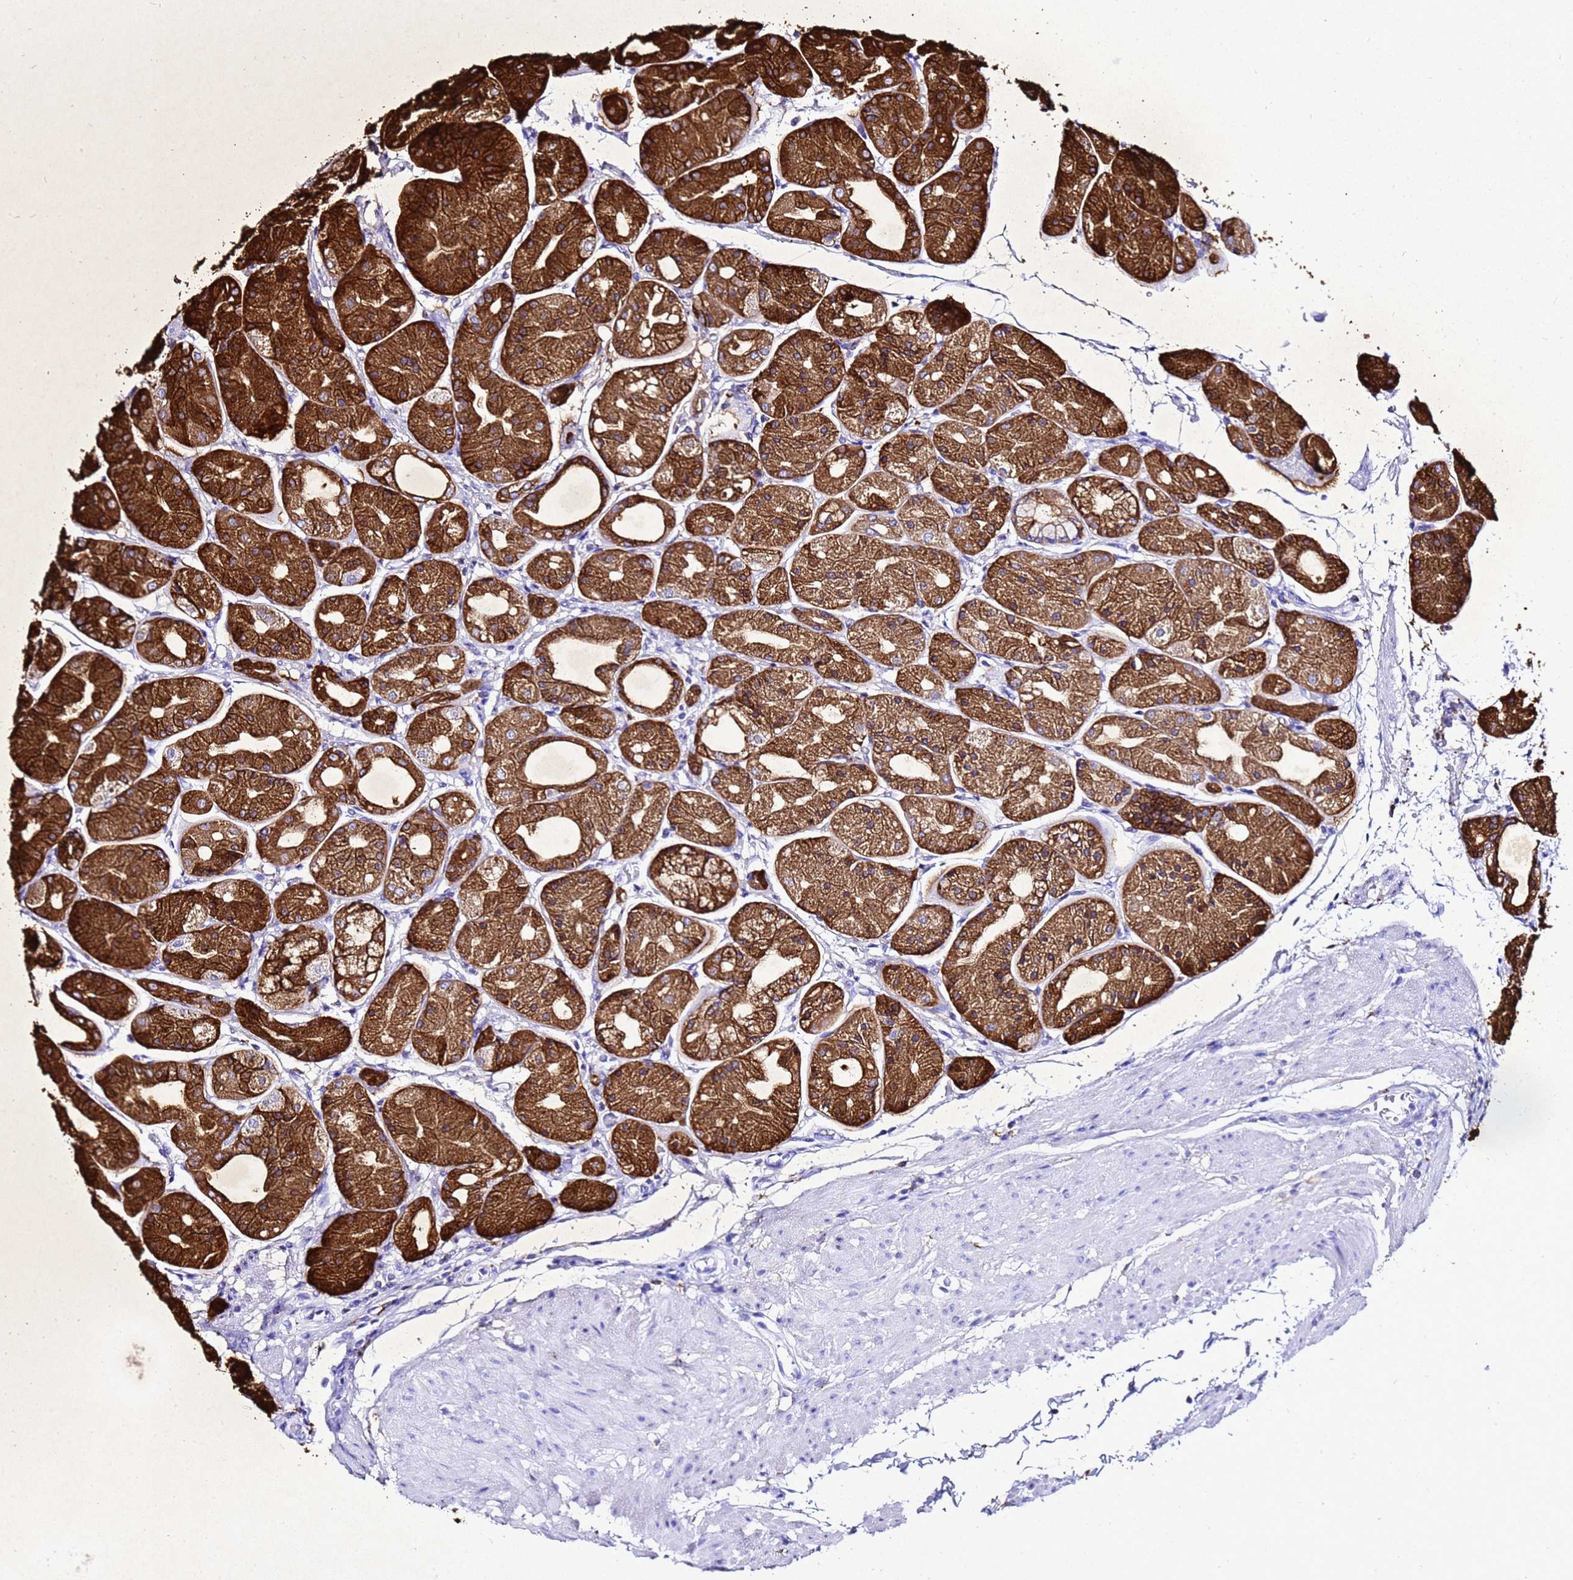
{"staining": {"intensity": "strong", "quantity": "25%-75%", "location": "cytoplasmic/membranous"}, "tissue": "stomach", "cell_type": "Glandular cells", "image_type": "normal", "snomed": [{"axis": "morphology", "description": "Normal tissue, NOS"}, {"axis": "topography", "description": "Stomach, upper"}], "caption": "Immunohistochemistry (IHC) of normal human stomach exhibits high levels of strong cytoplasmic/membranous expression in about 25%-75% of glandular cells.", "gene": "LIPF", "patient": {"sex": "male", "age": 72}}